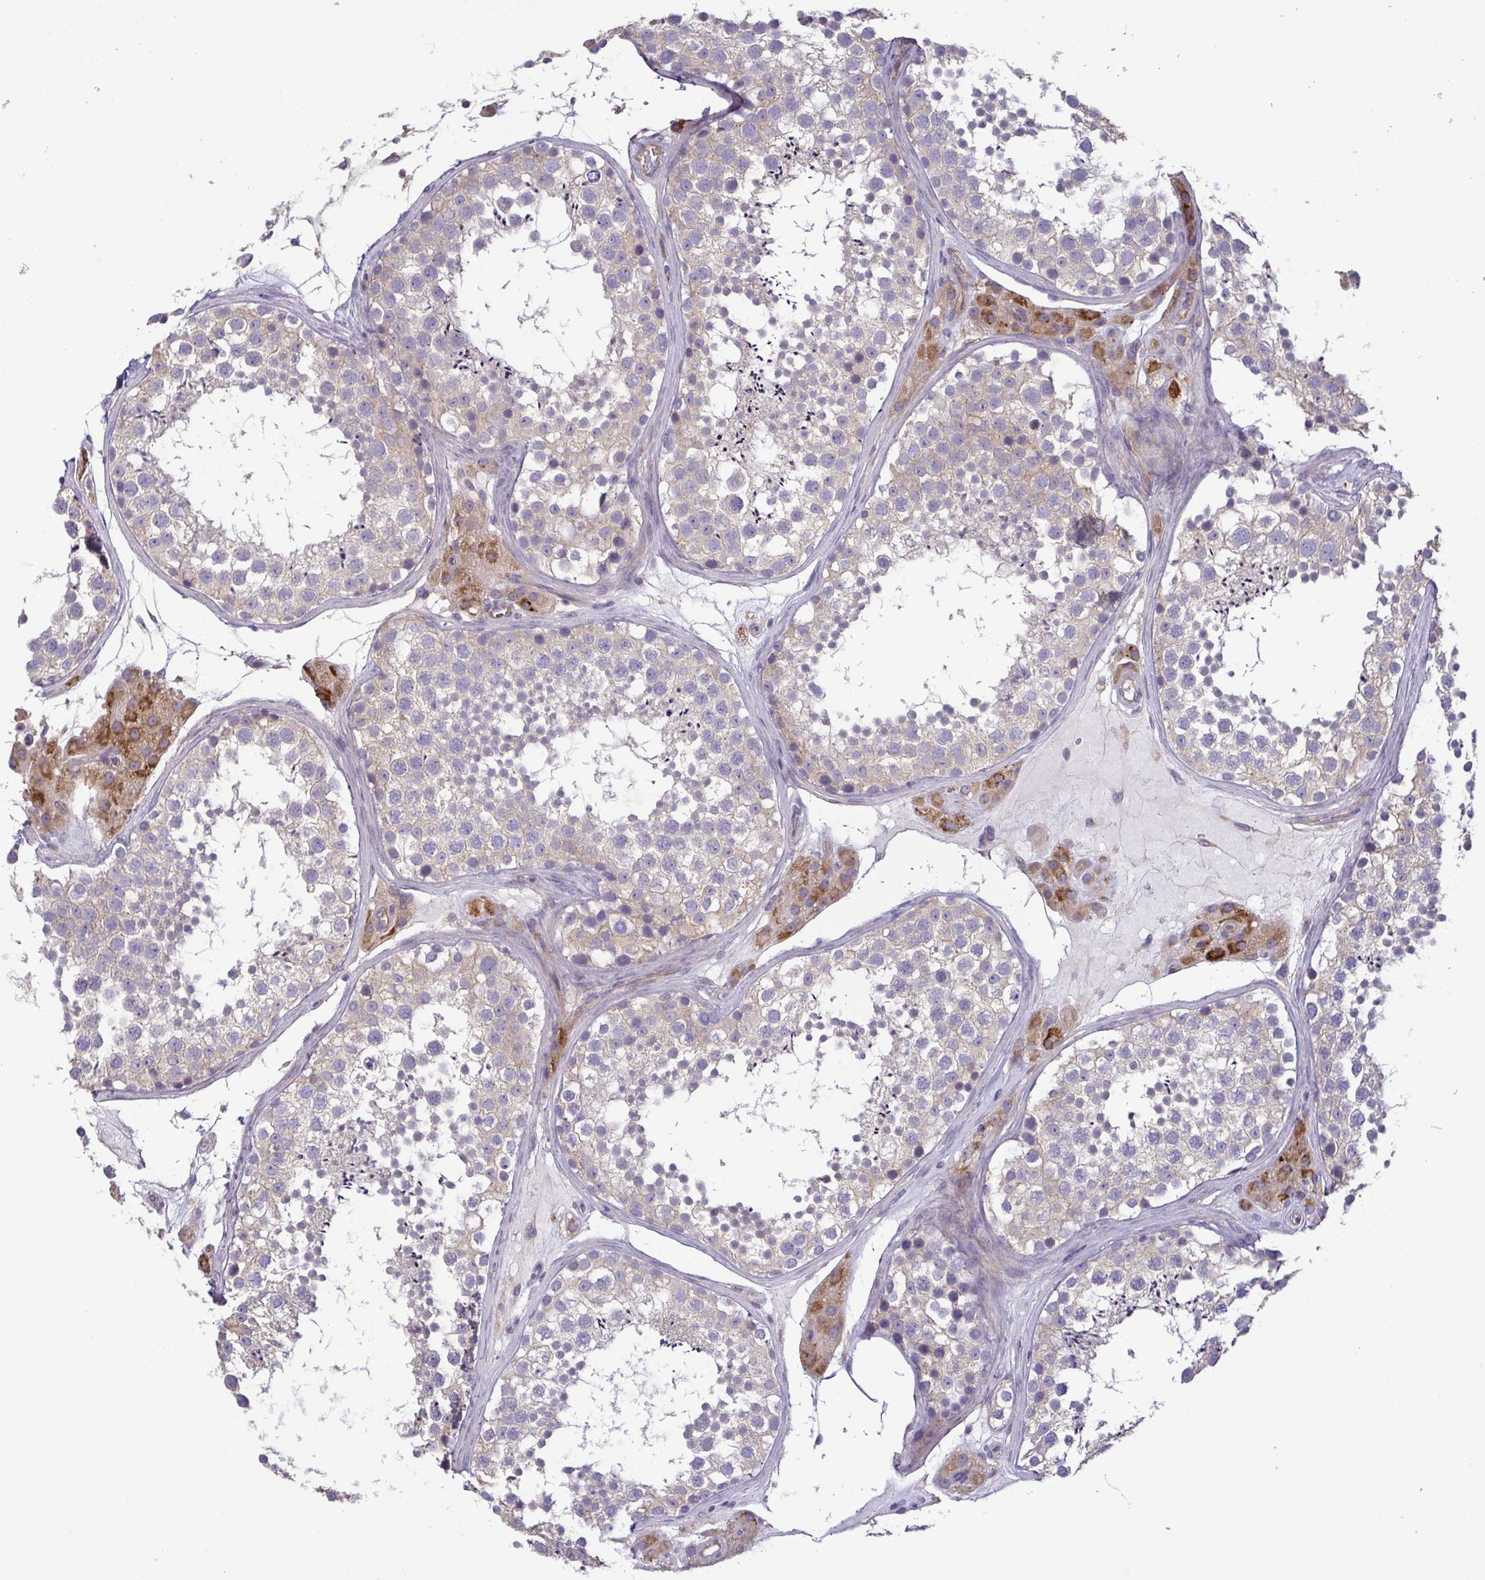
{"staining": {"intensity": "weak", "quantity": "25%-75%", "location": "cytoplasmic/membranous"}, "tissue": "testis", "cell_type": "Cells in seminiferous ducts", "image_type": "normal", "snomed": [{"axis": "morphology", "description": "Normal tissue, NOS"}, {"axis": "topography", "description": "Testis"}], "caption": "Cells in seminiferous ducts reveal weak cytoplasmic/membranous positivity in about 25%-75% of cells in unremarkable testis. (DAB (3,3'-diaminobenzidine) = brown stain, brightfield microscopy at high magnification).", "gene": "LMF2", "patient": {"sex": "male", "age": 41}}